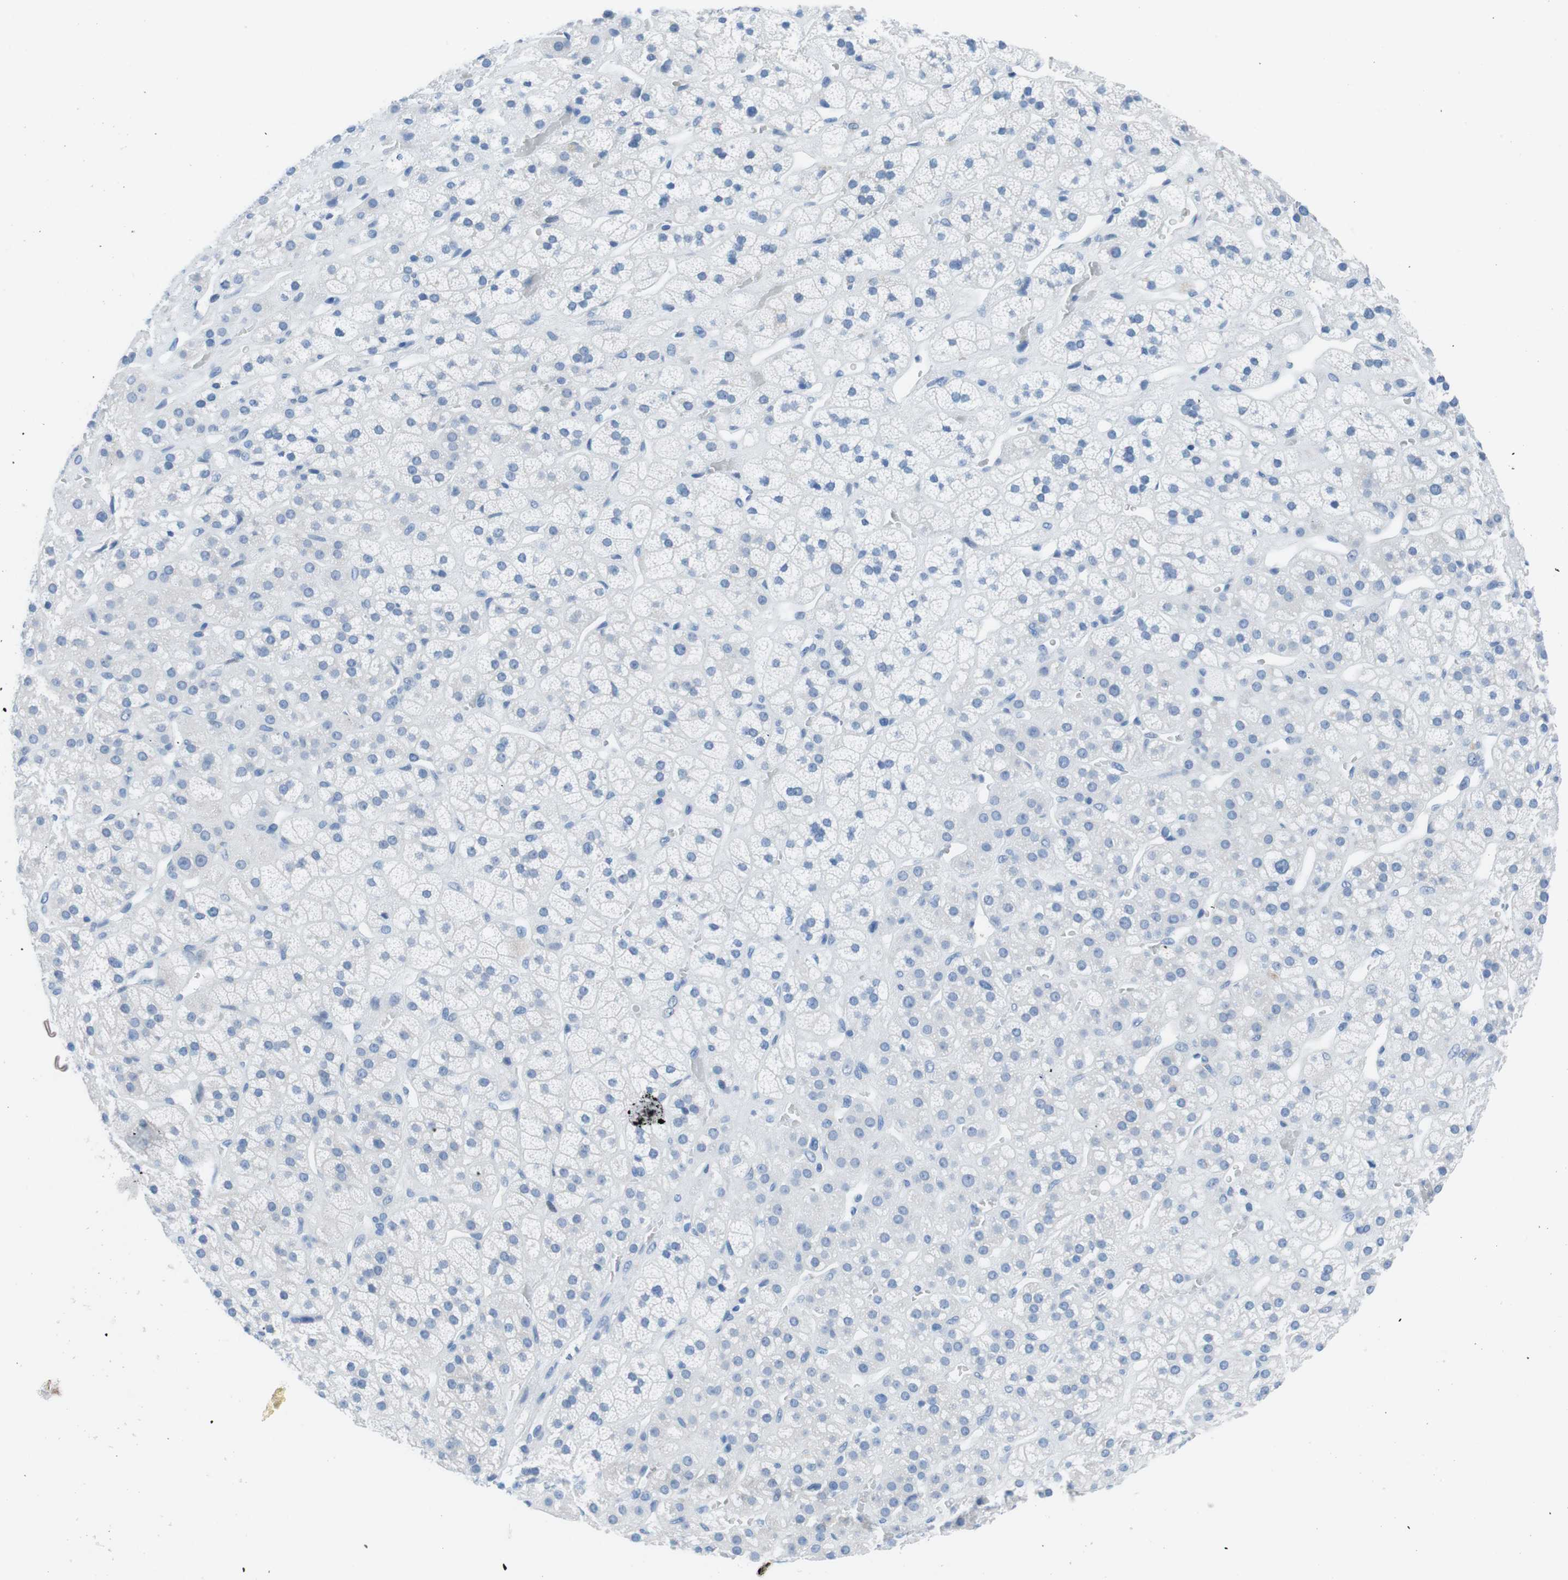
{"staining": {"intensity": "negative", "quantity": "none", "location": "none"}, "tissue": "adrenal gland", "cell_type": "Glandular cells", "image_type": "normal", "snomed": [{"axis": "morphology", "description": "Normal tissue, NOS"}, {"axis": "topography", "description": "Adrenal gland"}], "caption": "Adrenal gland stained for a protein using IHC demonstrates no staining glandular cells.", "gene": "MUC2", "patient": {"sex": "male", "age": 56}}